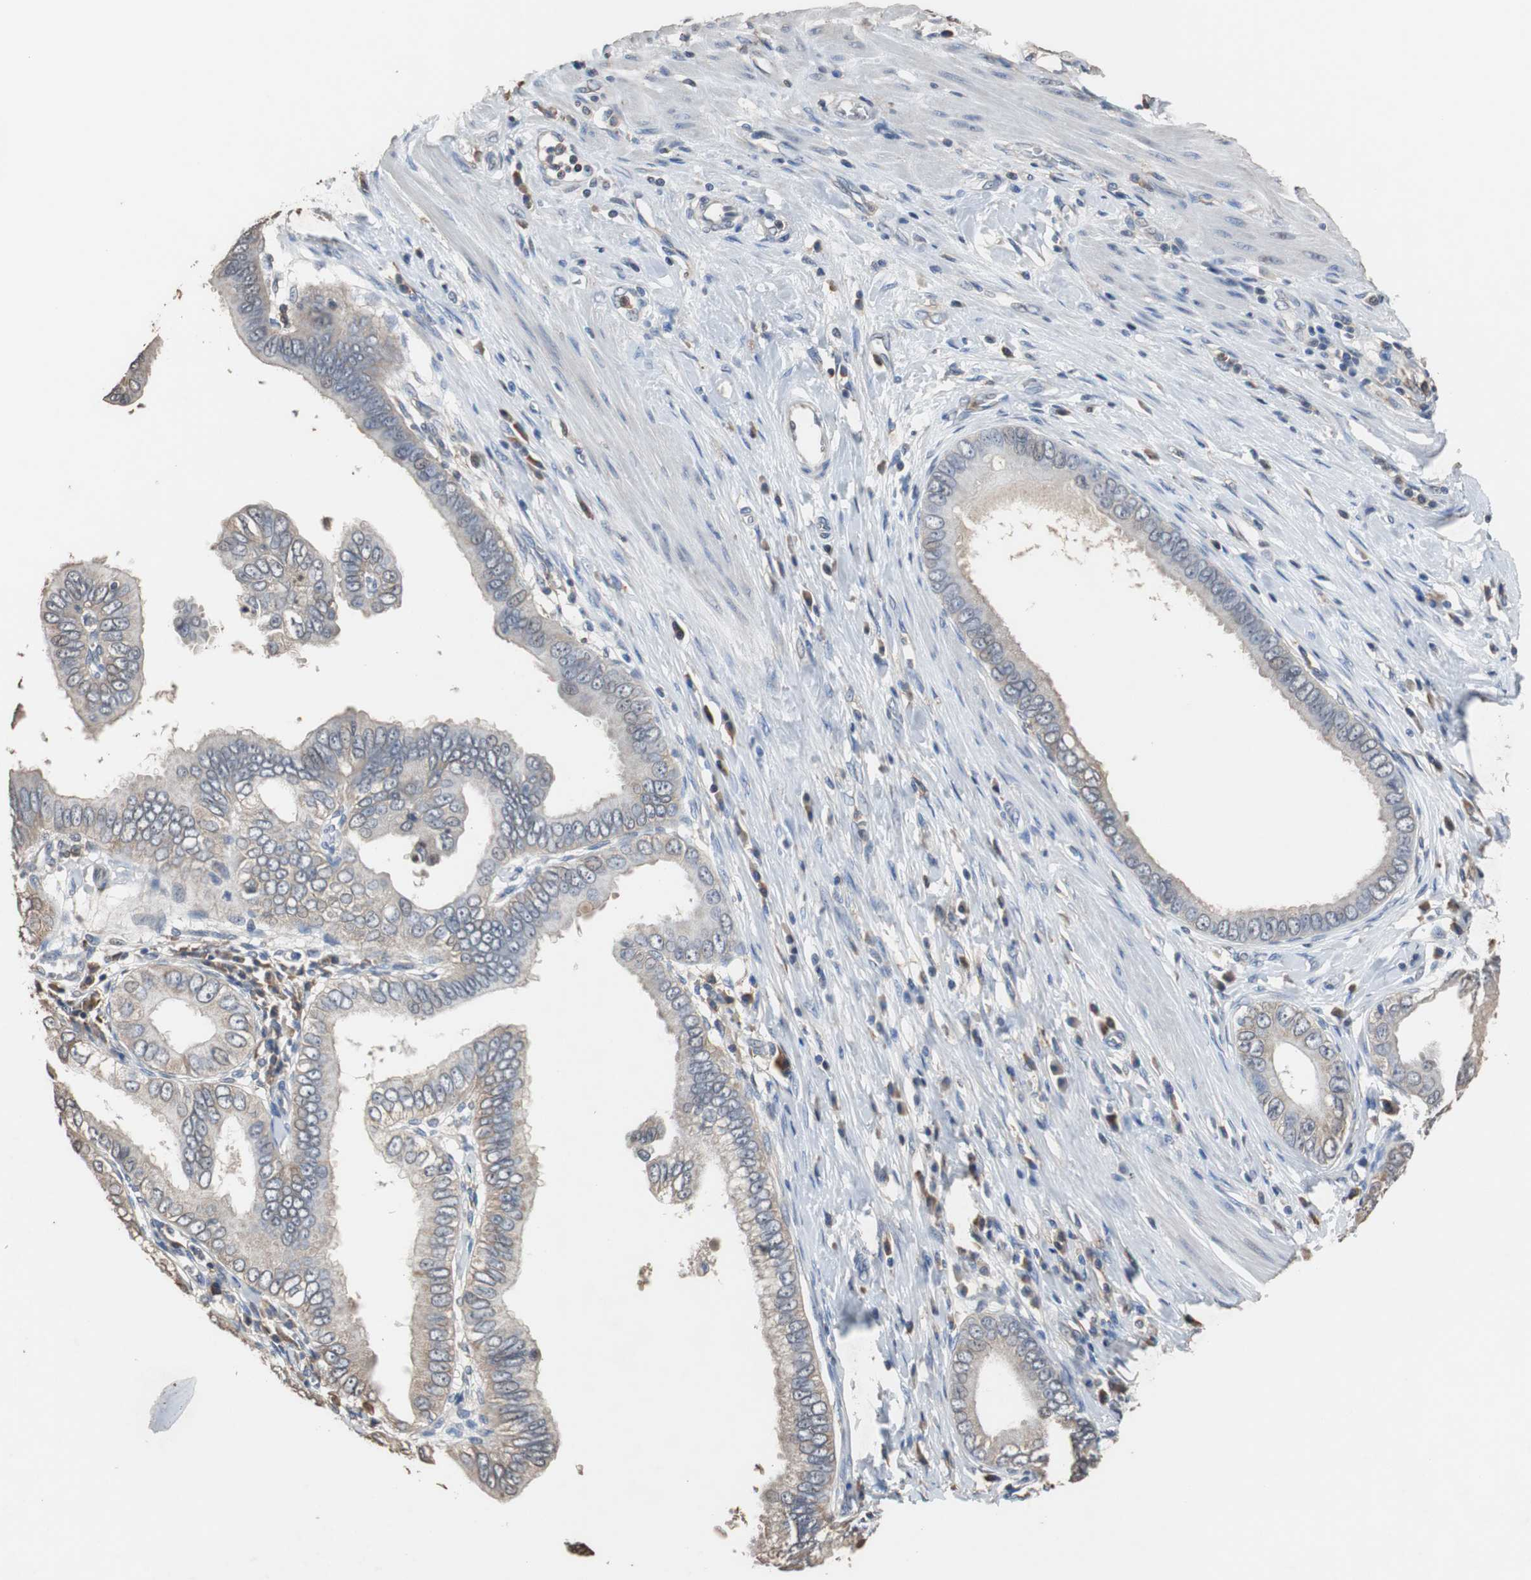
{"staining": {"intensity": "weak", "quantity": "25%-75%", "location": "cytoplasmic/membranous"}, "tissue": "pancreatic cancer", "cell_type": "Tumor cells", "image_type": "cancer", "snomed": [{"axis": "morphology", "description": "Normal tissue, NOS"}, {"axis": "topography", "description": "Lymph node"}], "caption": "This is a histology image of IHC staining of pancreatic cancer, which shows weak expression in the cytoplasmic/membranous of tumor cells.", "gene": "SCIMP", "patient": {"sex": "male", "age": 50}}